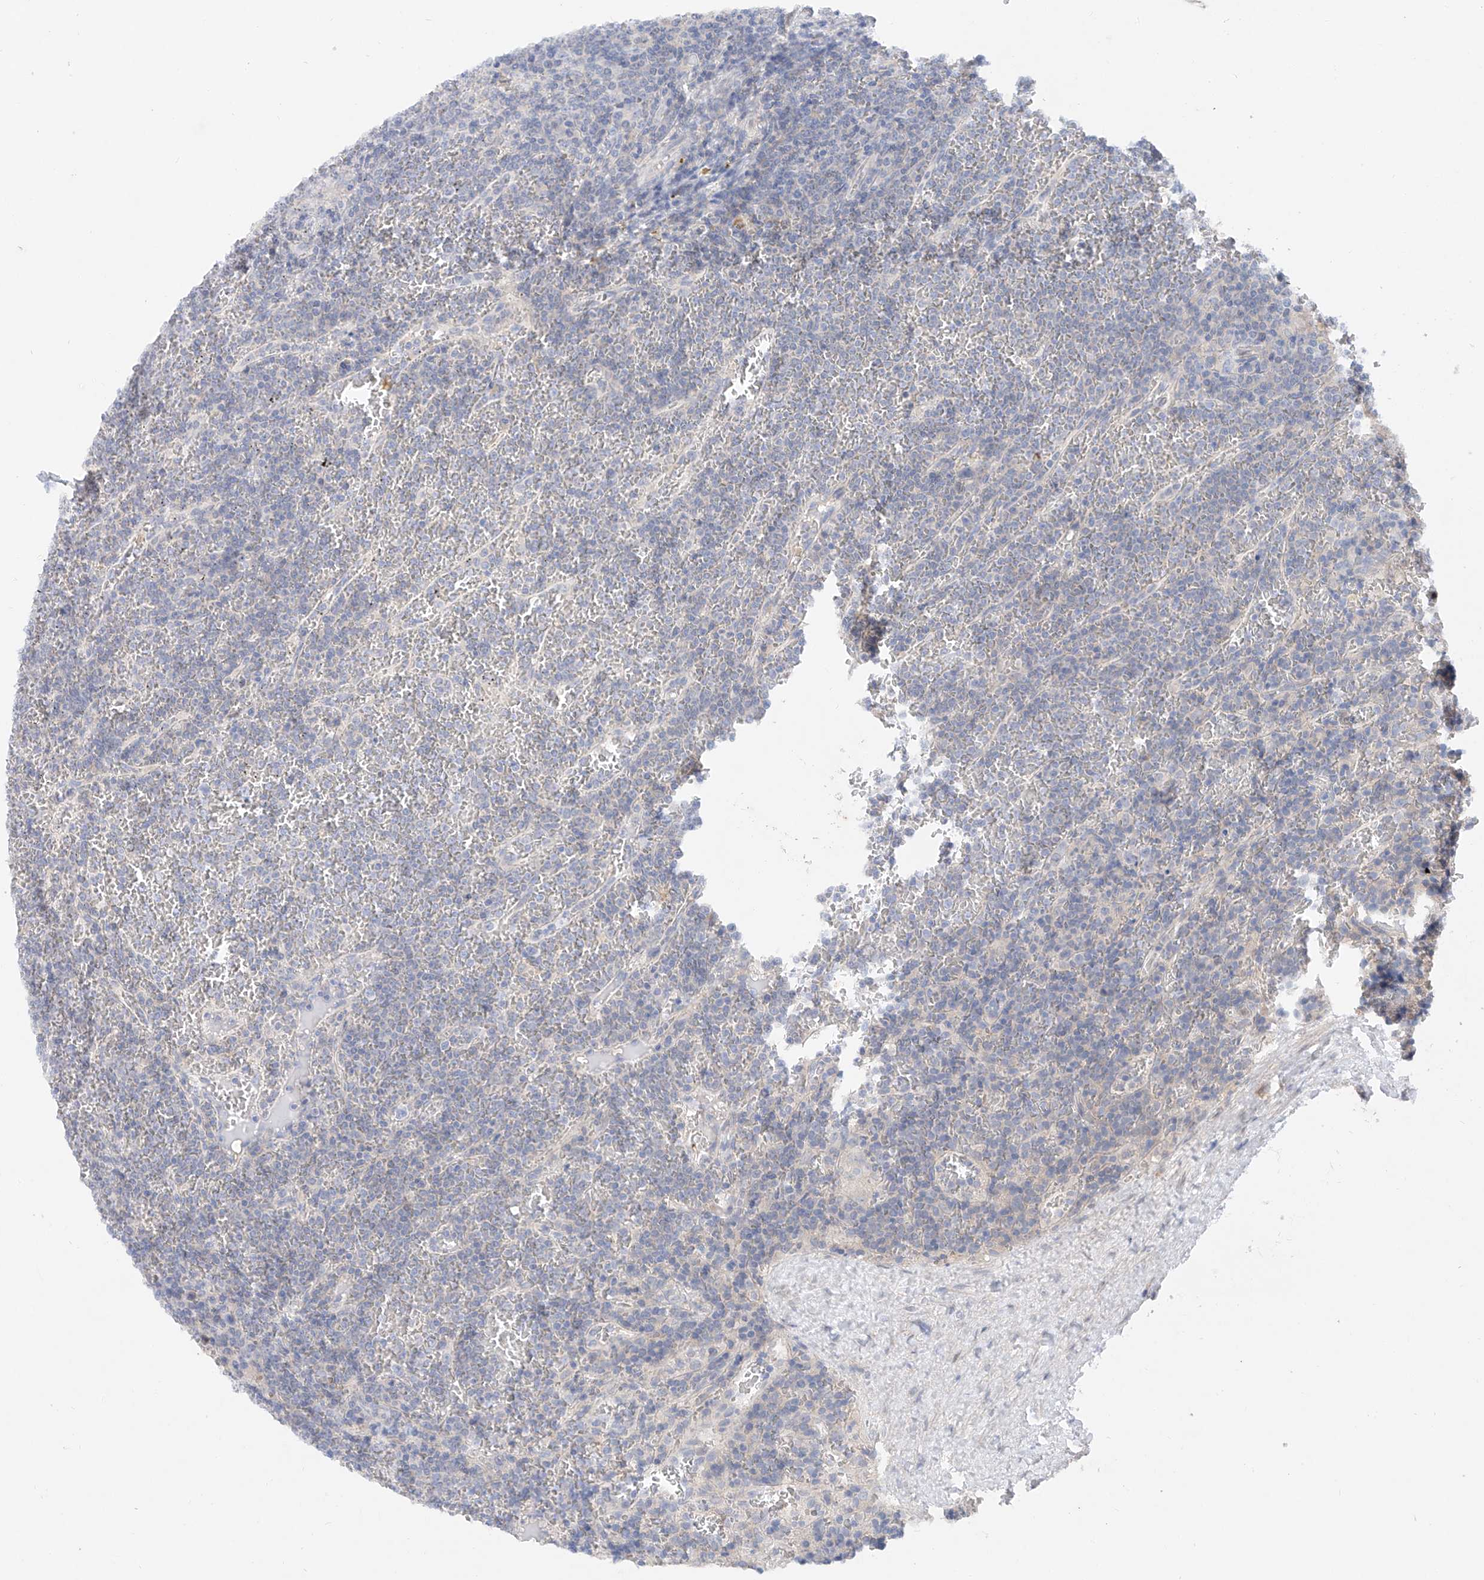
{"staining": {"intensity": "negative", "quantity": "none", "location": "none"}, "tissue": "lymphoma", "cell_type": "Tumor cells", "image_type": "cancer", "snomed": [{"axis": "morphology", "description": "Malignant lymphoma, non-Hodgkin's type, Low grade"}, {"axis": "topography", "description": "Spleen"}], "caption": "DAB immunohistochemical staining of low-grade malignant lymphoma, non-Hodgkin's type reveals no significant positivity in tumor cells.", "gene": "FUCA2", "patient": {"sex": "female", "age": 19}}